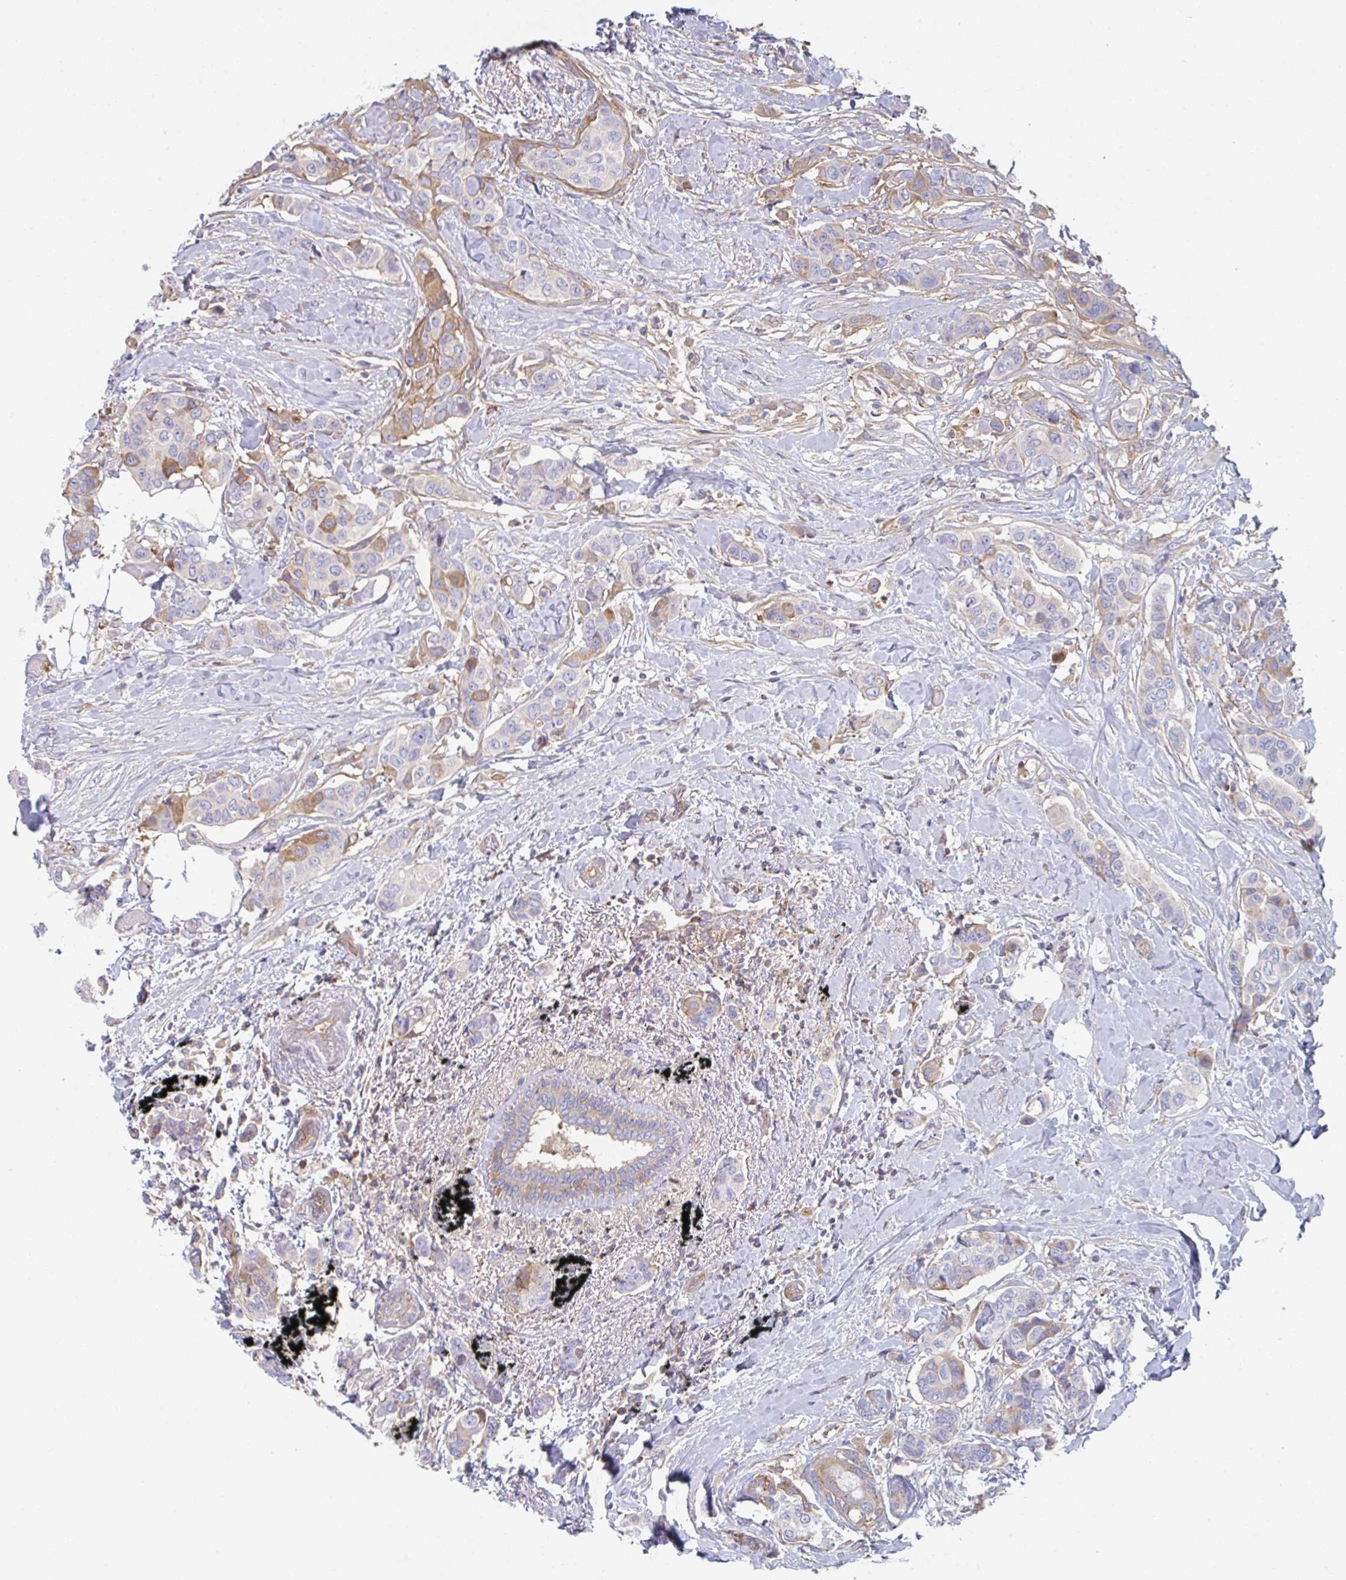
{"staining": {"intensity": "moderate", "quantity": "<25%", "location": "cytoplasmic/membranous"}, "tissue": "breast cancer", "cell_type": "Tumor cells", "image_type": "cancer", "snomed": [{"axis": "morphology", "description": "Lobular carcinoma"}, {"axis": "topography", "description": "Breast"}], "caption": "Breast lobular carcinoma stained with immunohistochemistry (IHC) shows moderate cytoplasmic/membranous expression in approximately <25% of tumor cells. The staining is performed using DAB brown chromogen to label protein expression. The nuclei are counter-stained blue using hematoxylin.", "gene": "AMPD2", "patient": {"sex": "female", "age": 51}}